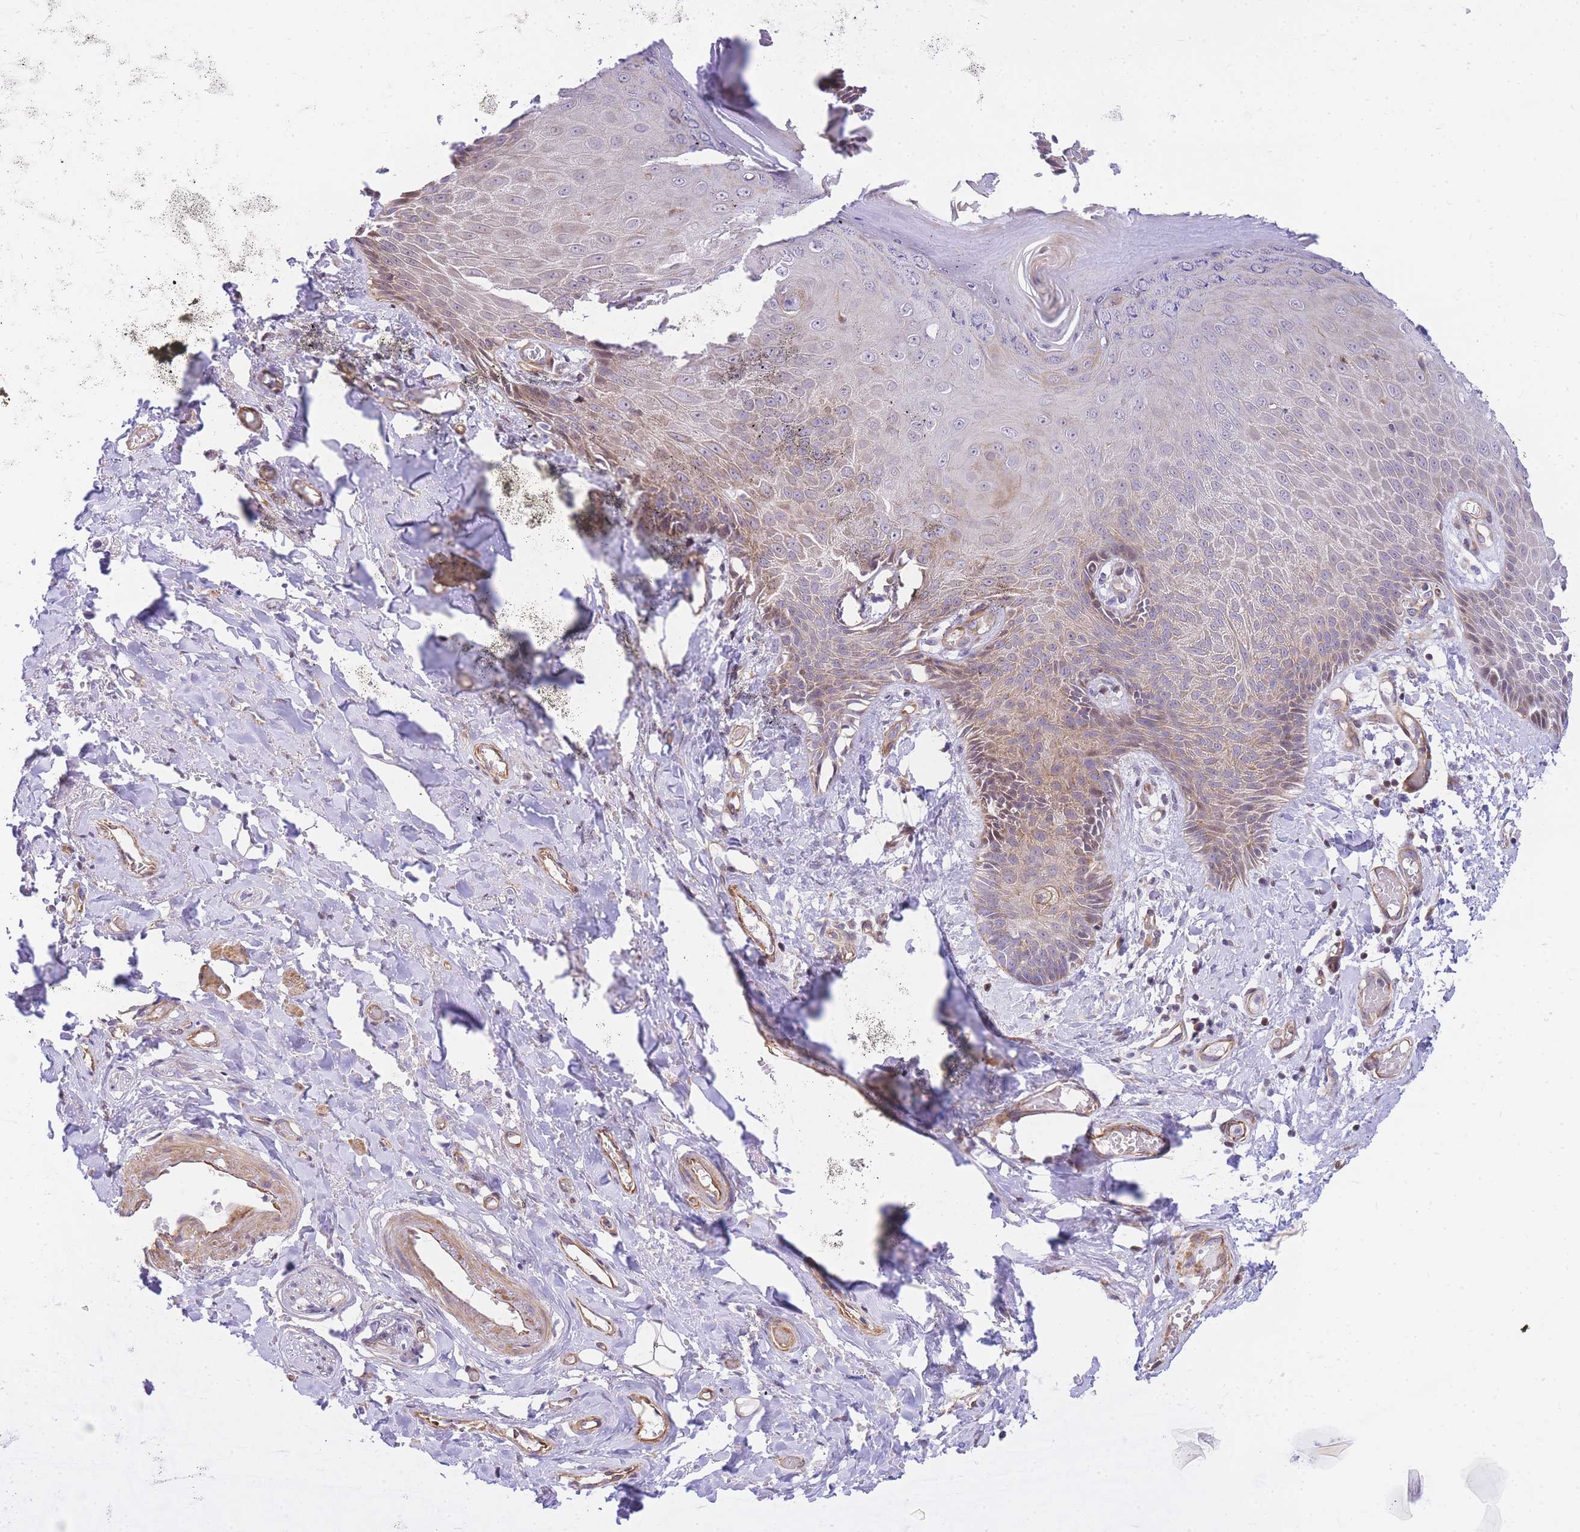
{"staining": {"intensity": "moderate", "quantity": "25%-75%", "location": "cytoplasmic/membranous,nuclear"}, "tissue": "skin", "cell_type": "Epidermal cells", "image_type": "normal", "snomed": [{"axis": "morphology", "description": "Normal tissue, NOS"}, {"axis": "topography", "description": "Anal"}], "caption": "A photomicrograph showing moderate cytoplasmic/membranous,nuclear expression in approximately 25%-75% of epidermal cells in unremarkable skin, as visualized by brown immunohistochemical staining.", "gene": "S100PBP", "patient": {"sex": "male", "age": 78}}